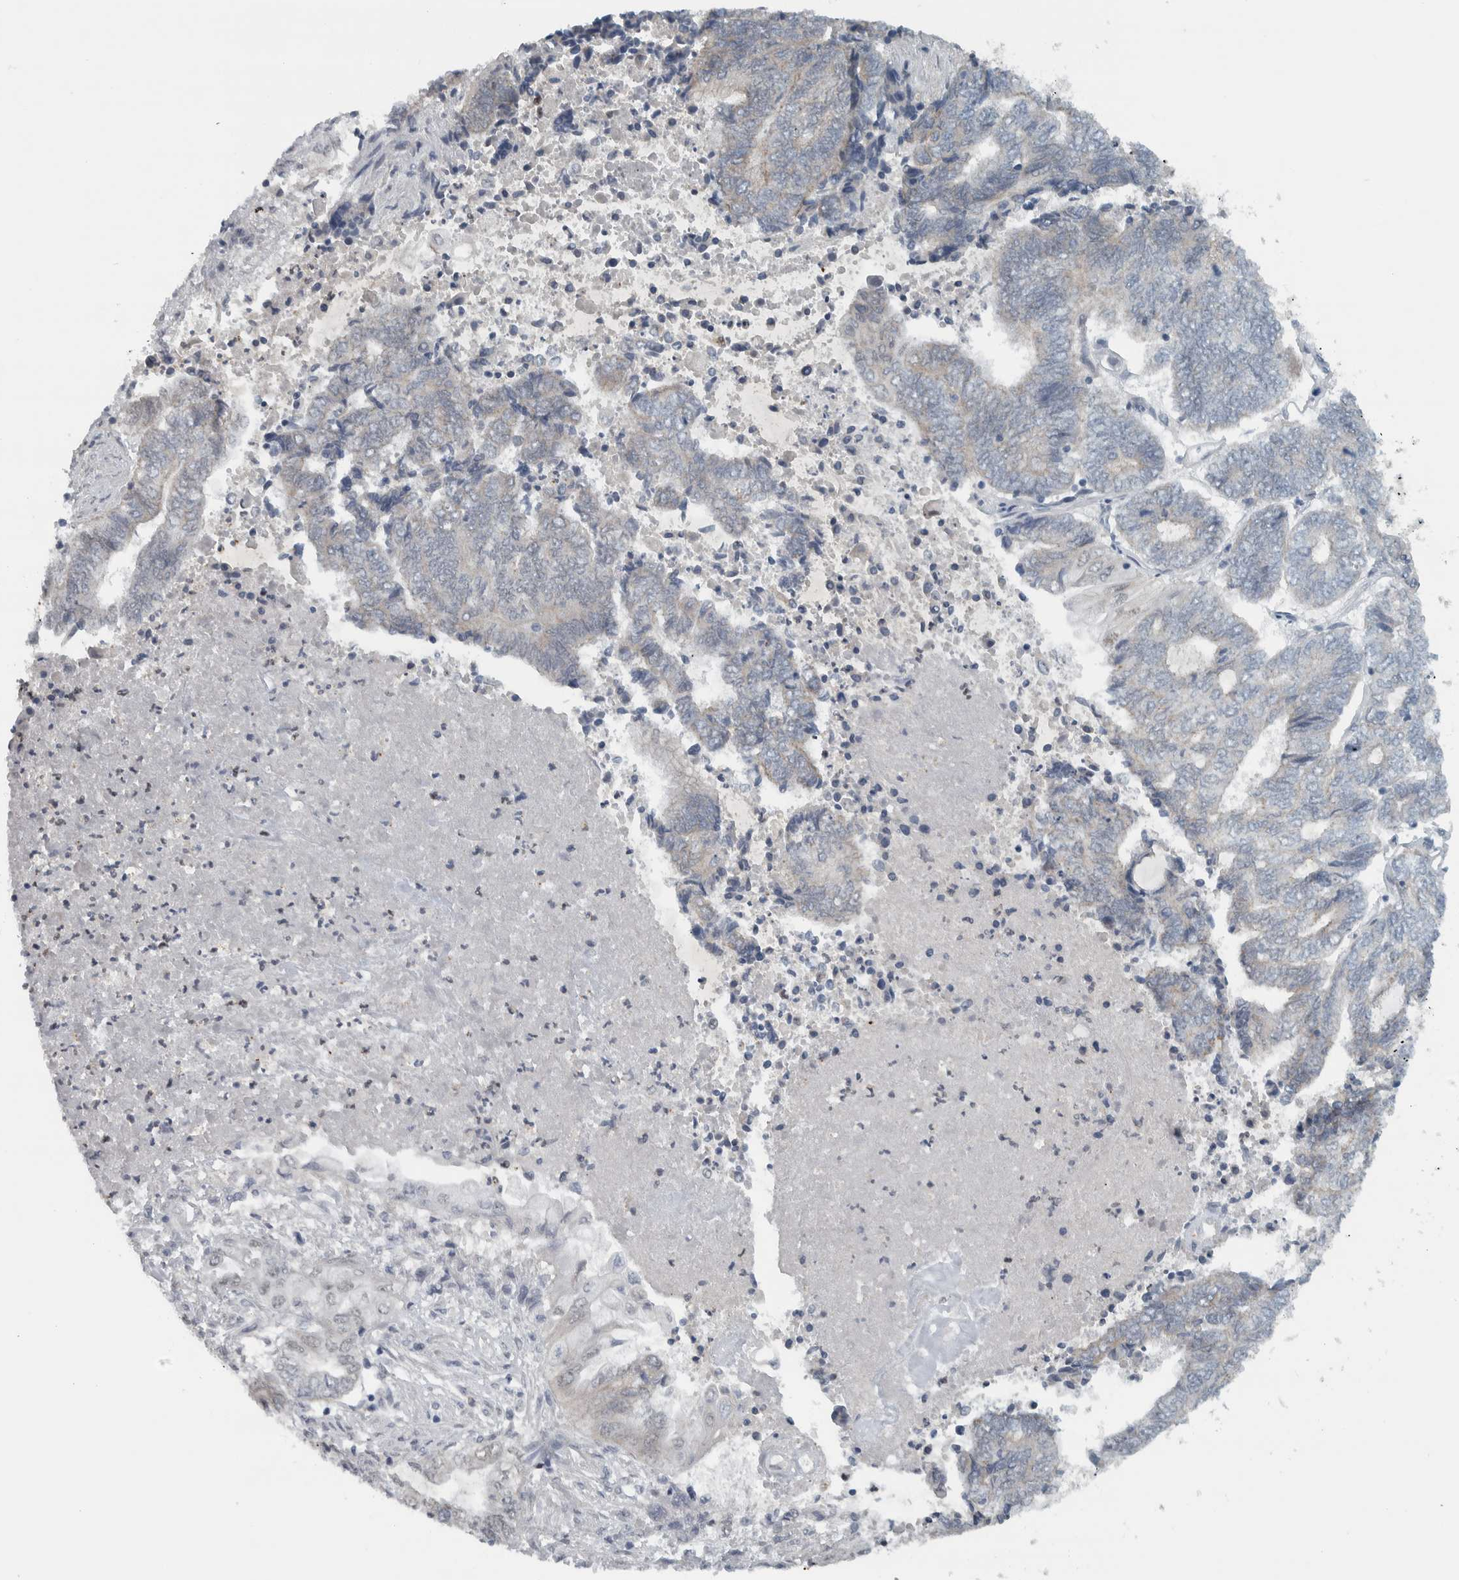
{"staining": {"intensity": "negative", "quantity": "none", "location": "none"}, "tissue": "endometrial cancer", "cell_type": "Tumor cells", "image_type": "cancer", "snomed": [{"axis": "morphology", "description": "Adenocarcinoma, NOS"}, {"axis": "topography", "description": "Uterus"}, {"axis": "topography", "description": "Endometrium"}], "caption": "This histopathology image is of endometrial adenocarcinoma stained with immunohistochemistry (IHC) to label a protein in brown with the nuclei are counter-stained blue. There is no staining in tumor cells.", "gene": "ADPRM", "patient": {"sex": "female", "age": 70}}